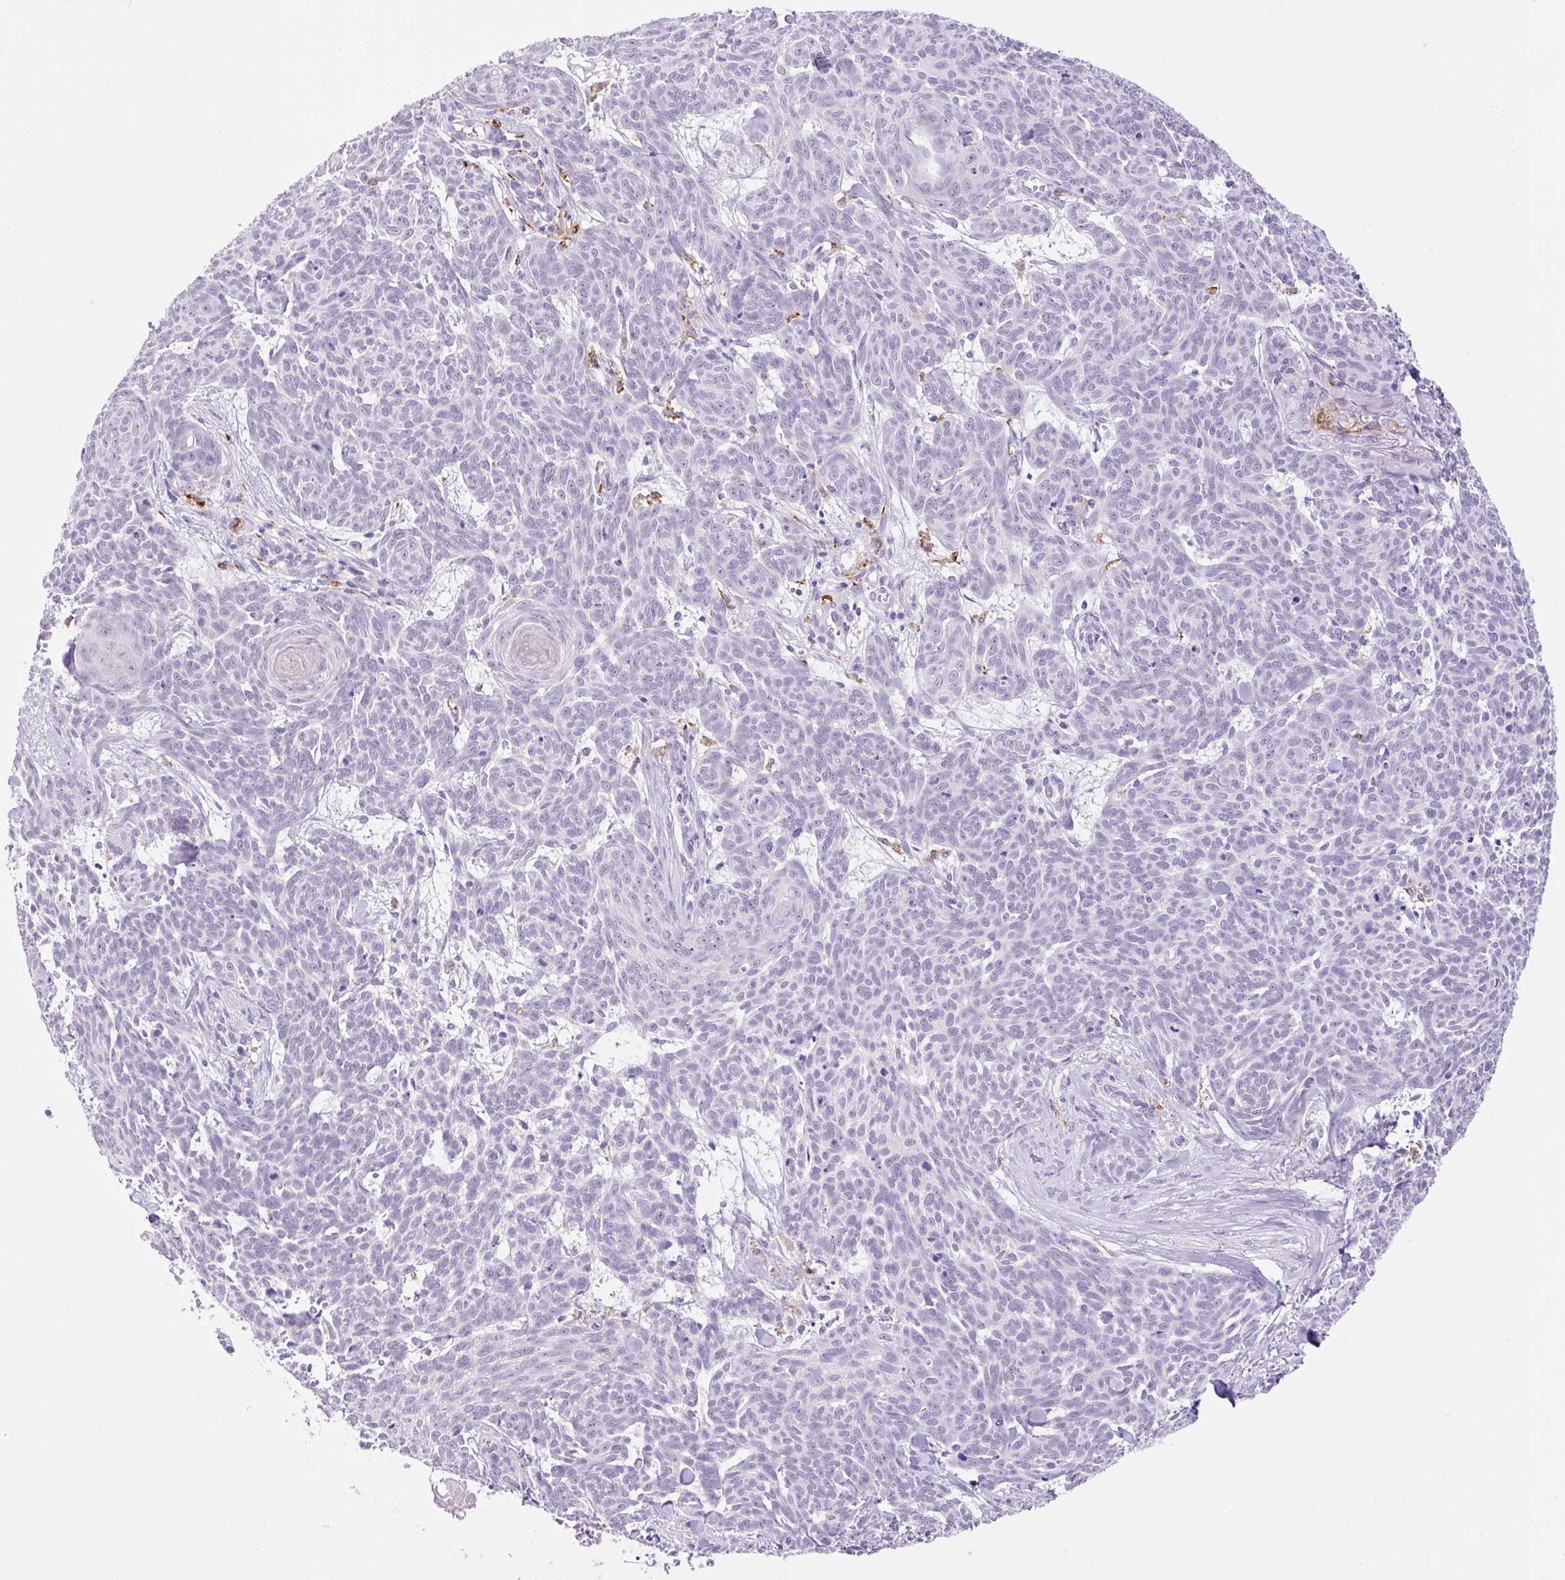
{"staining": {"intensity": "negative", "quantity": "none", "location": "none"}, "tissue": "skin cancer", "cell_type": "Tumor cells", "image_type": "cancer", "snomed": [{"axis": "morphology", "description": "Basal cell carcinoma"}, {"axis": "topography", "description": "Skin"}], "caption": "Skin cancer (basal cell carcinoma) was stained to show a protein in brown. There is no significant expression in tumor cells.", "gene": "SIGLEC1", "patient": {"sex": "female", "age": 93}}